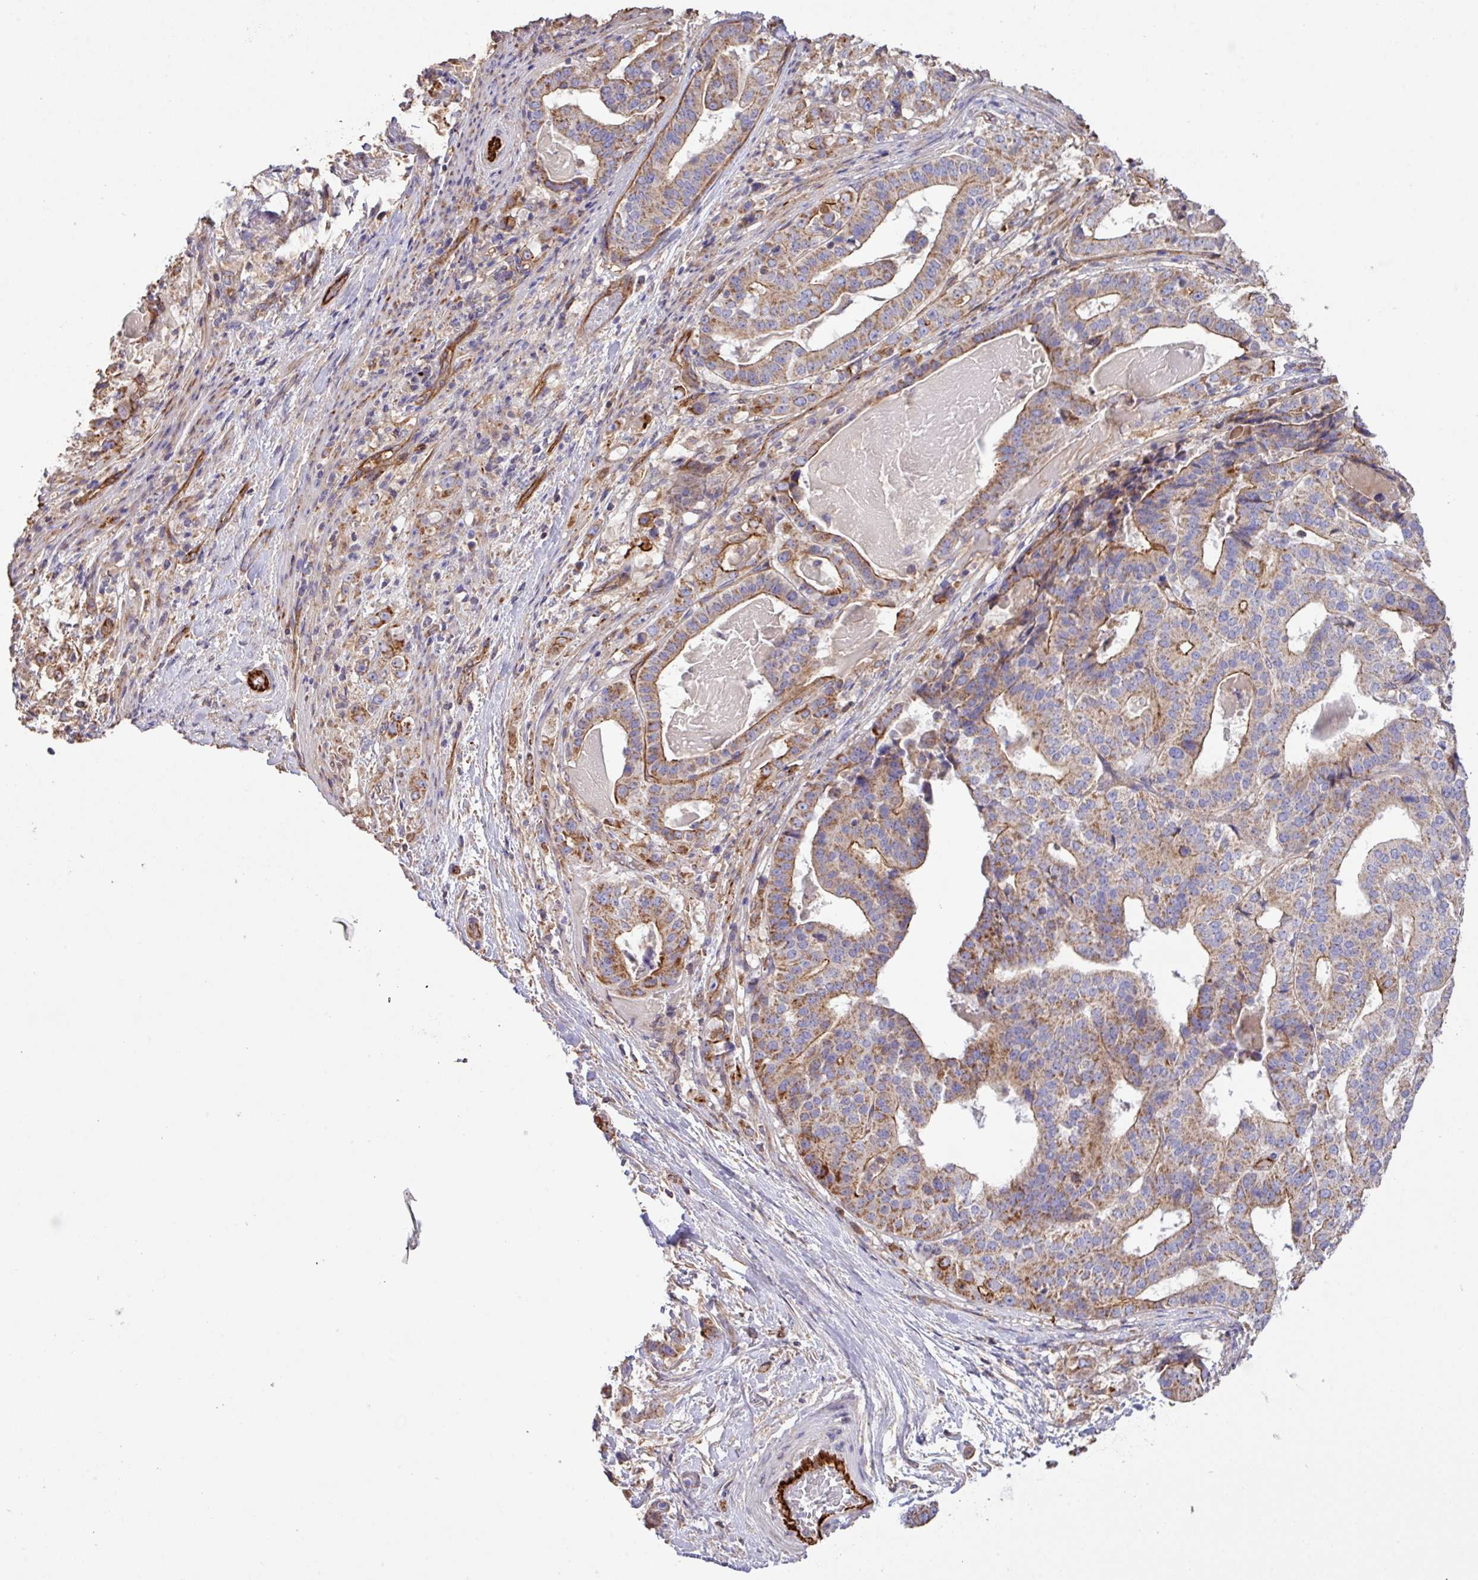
{"staining": {"intensity": "moderate", "quantity": "25%-75%", "location": "cytoplasmic/membranous"}, "tissue": "stomach cancer", "cell_type": "Tumor cells", "image_type": "cancer", "snomed": [{"axis": "morphology", "description": "Adenocarcinoma, NOS"}, {"axis": "topography", "description": "Stomach"}], "caption": "Protein expression analysis of human stomach cancer (adenocarcinoma) reveals moderate cytoplasmic/membranous expression in about 25%-75% of tumor cells.", "gene": "LRRC53", "patient": {"sex": "male", "age": 48}}